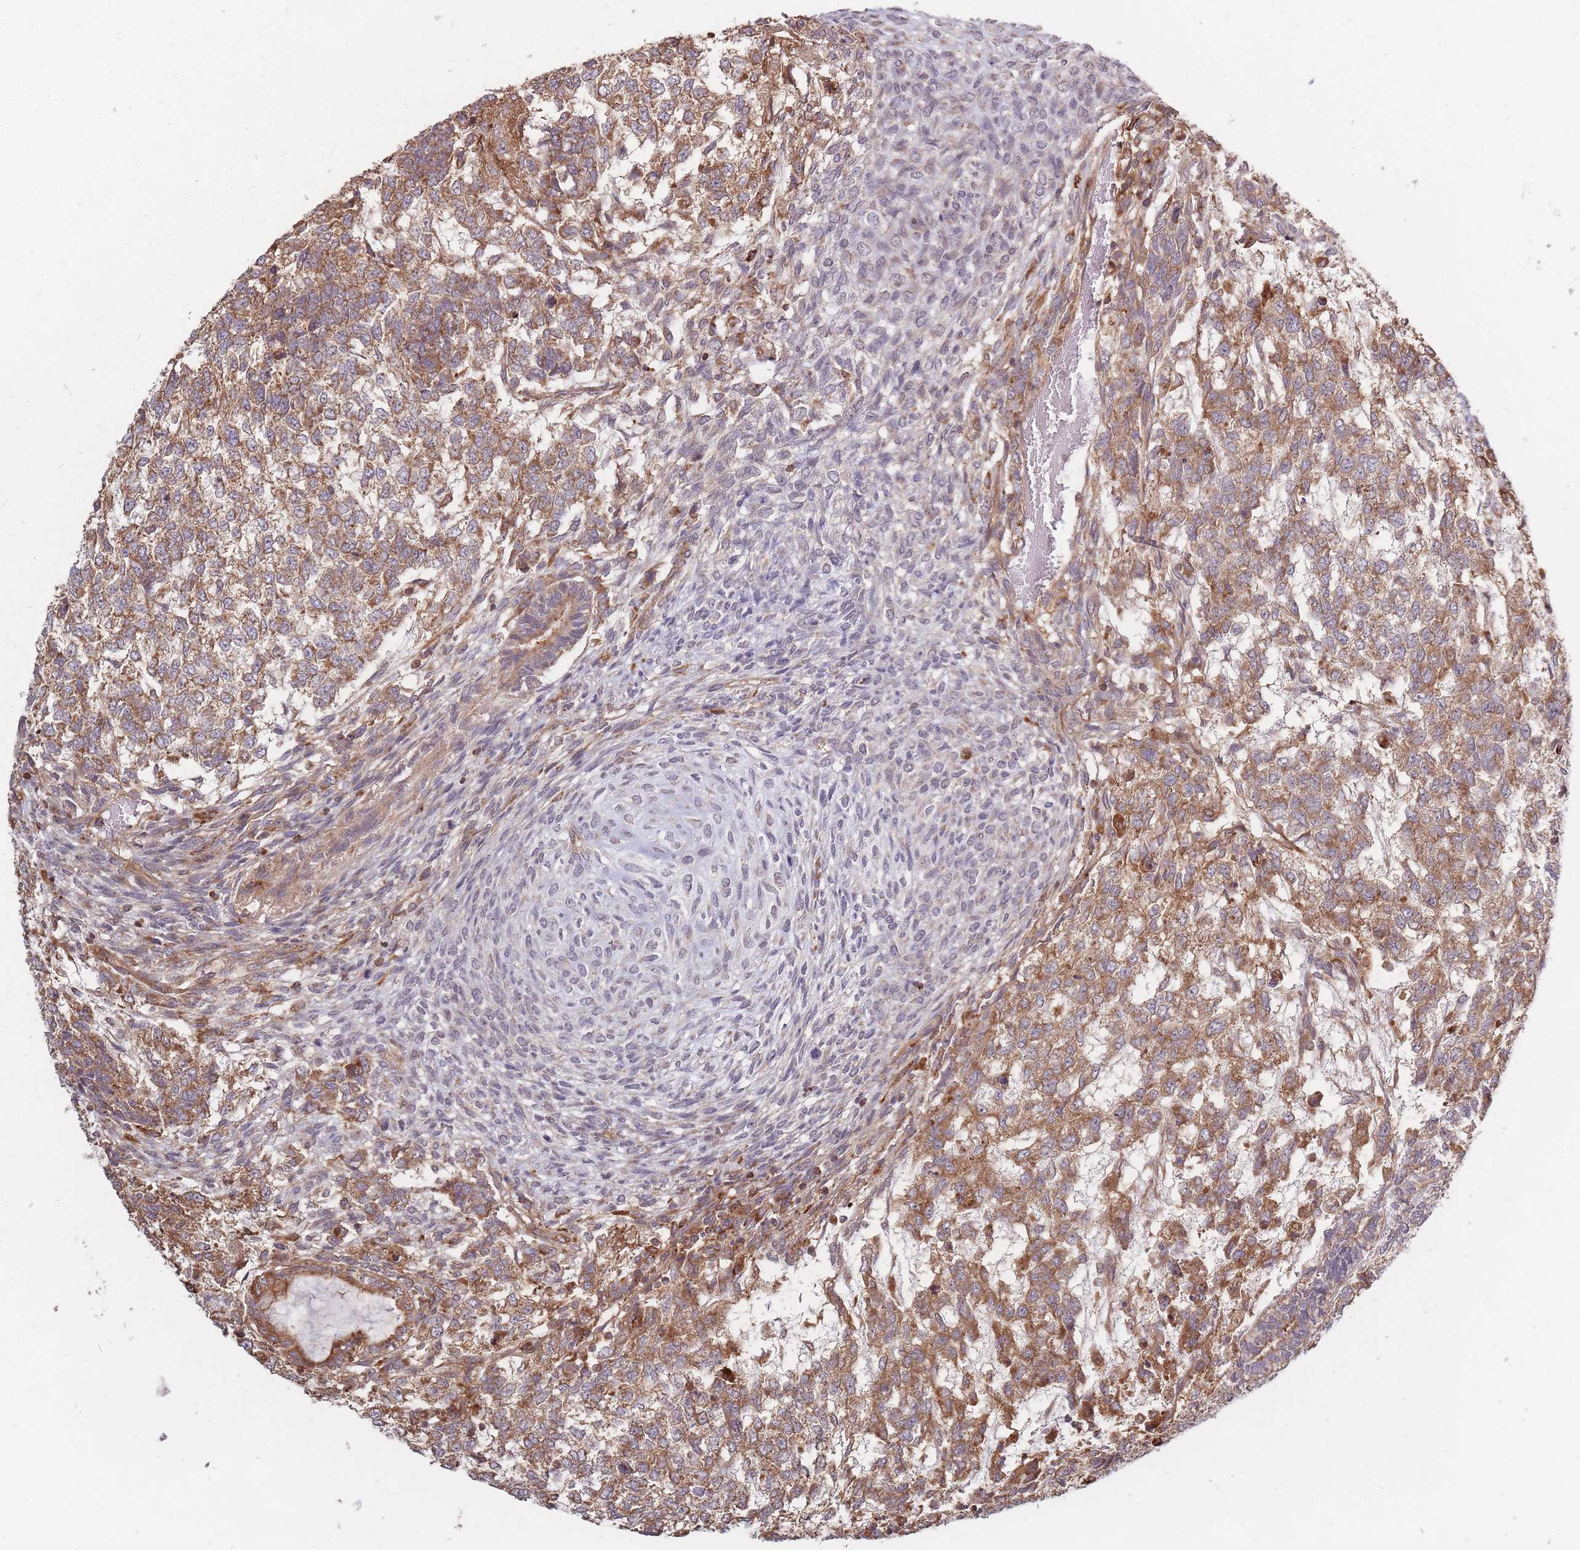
{"staining": {"intensity": "moderate", "quantity": ">75%", "location": "cytoplasmic/membranous"}, "tissue": "testis cancer", "cell_type": "Tumor cells", "image_type": "cancer", "snomed": [{"axis": "morphology", "description": "Carcinoma, Embryonal, NOS"}, {"axis": "topography", "description": "Testis"}], "caption": "Immunohistochemical staining of testis cancer (embryonal carcinoma) reveals medium levels of moderate cytoplasmic/membranous protein expression in about >75% of tumor cells. (DAB IHC with brightfield microscopy, high magnification).", "gene": "RASSF2", "patient": {"sex": "male", "age": 23}}